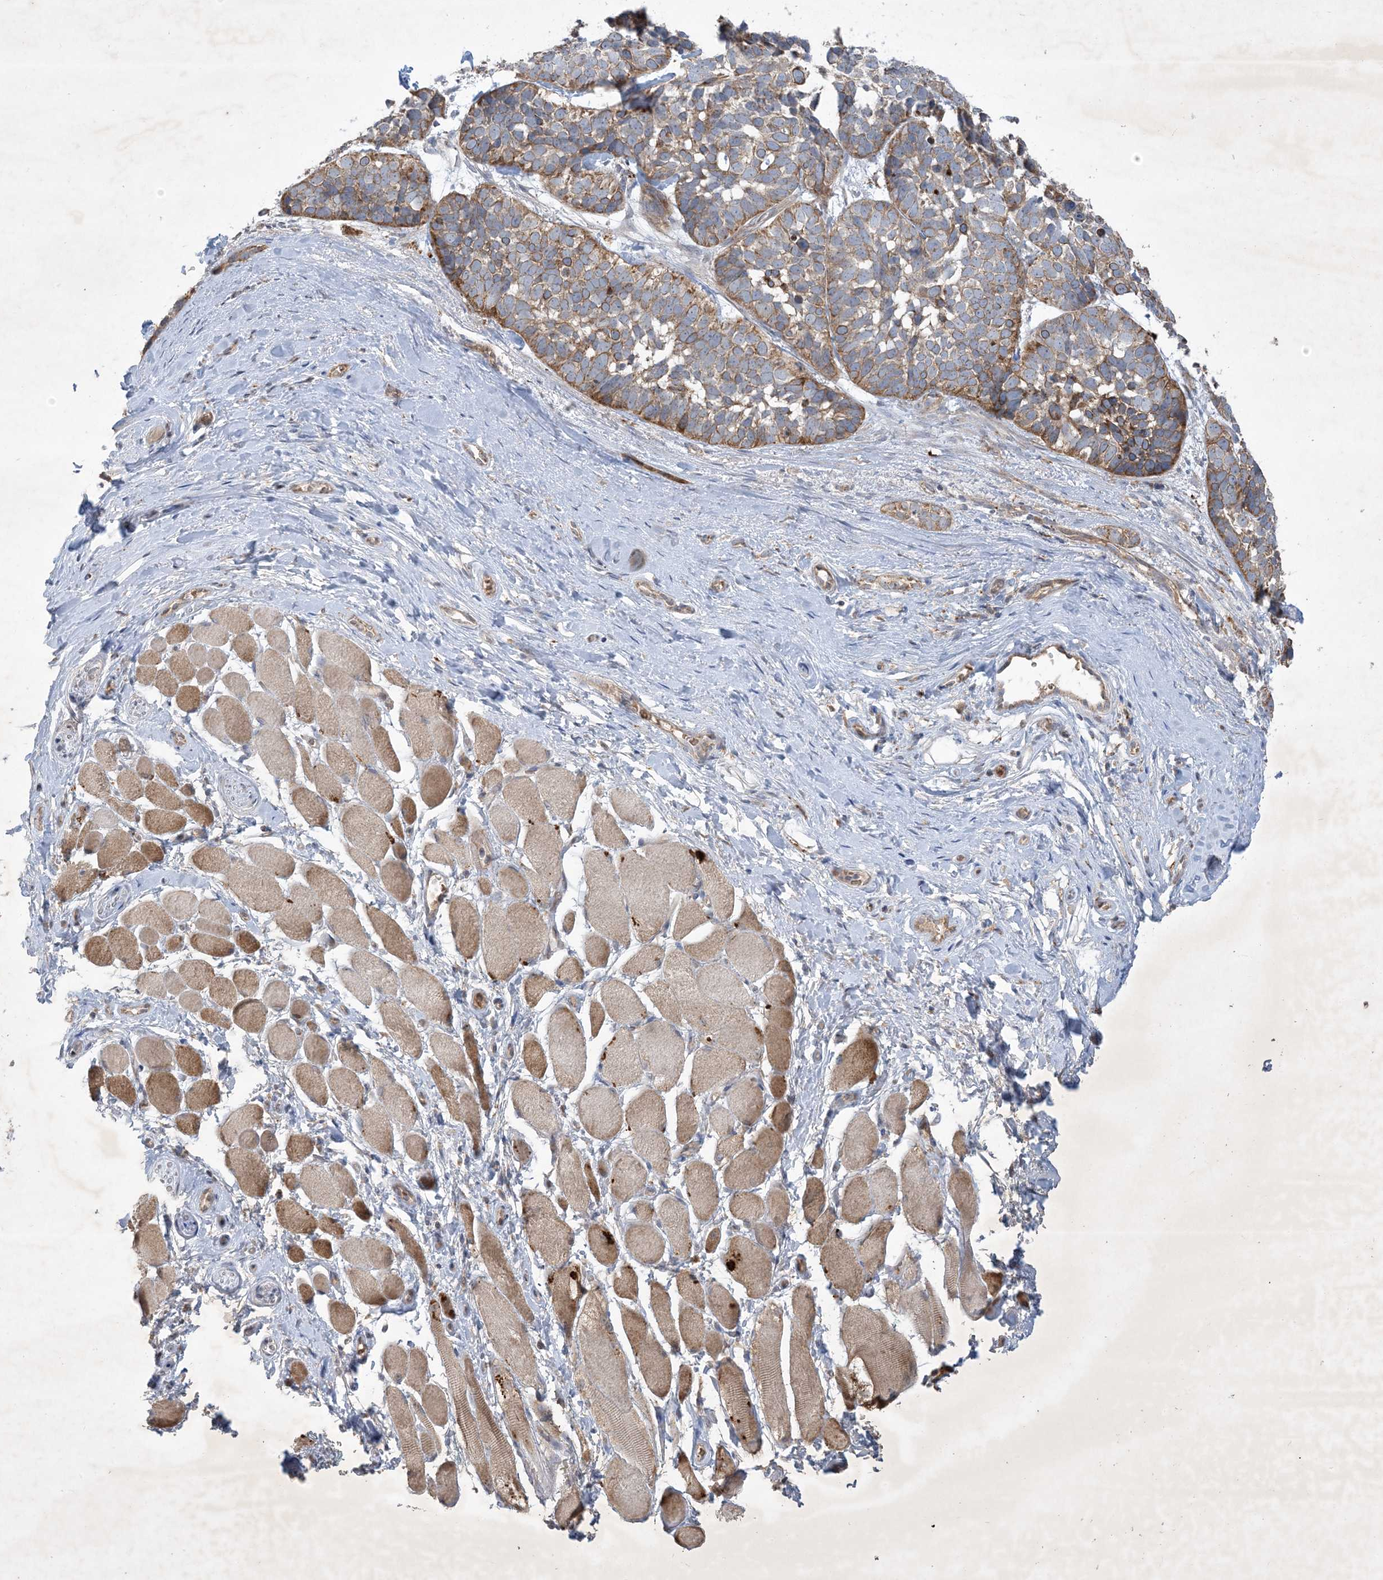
{"staining": {"intensity": "moderate", "quantity": ">75%", "location": "cytoplasmic/membranous"}, "tissue": "skin cancer", "cell_type": "Tumor cells", "image_type": "cancer", "snomed": [{"axis": "morphology", "description": "Basal cell carcinoma"}, {"axis": "topography", "description": "Skin"}], "caption": "Moderate cytoplasmic/membranous staining for a protein is seen in approximately >75% of tumor cells of skin cancer (basal cell carcinoma) using IHC.", "gene": "MRPS18A", "patient": {"sex": "male", "age": 62}}